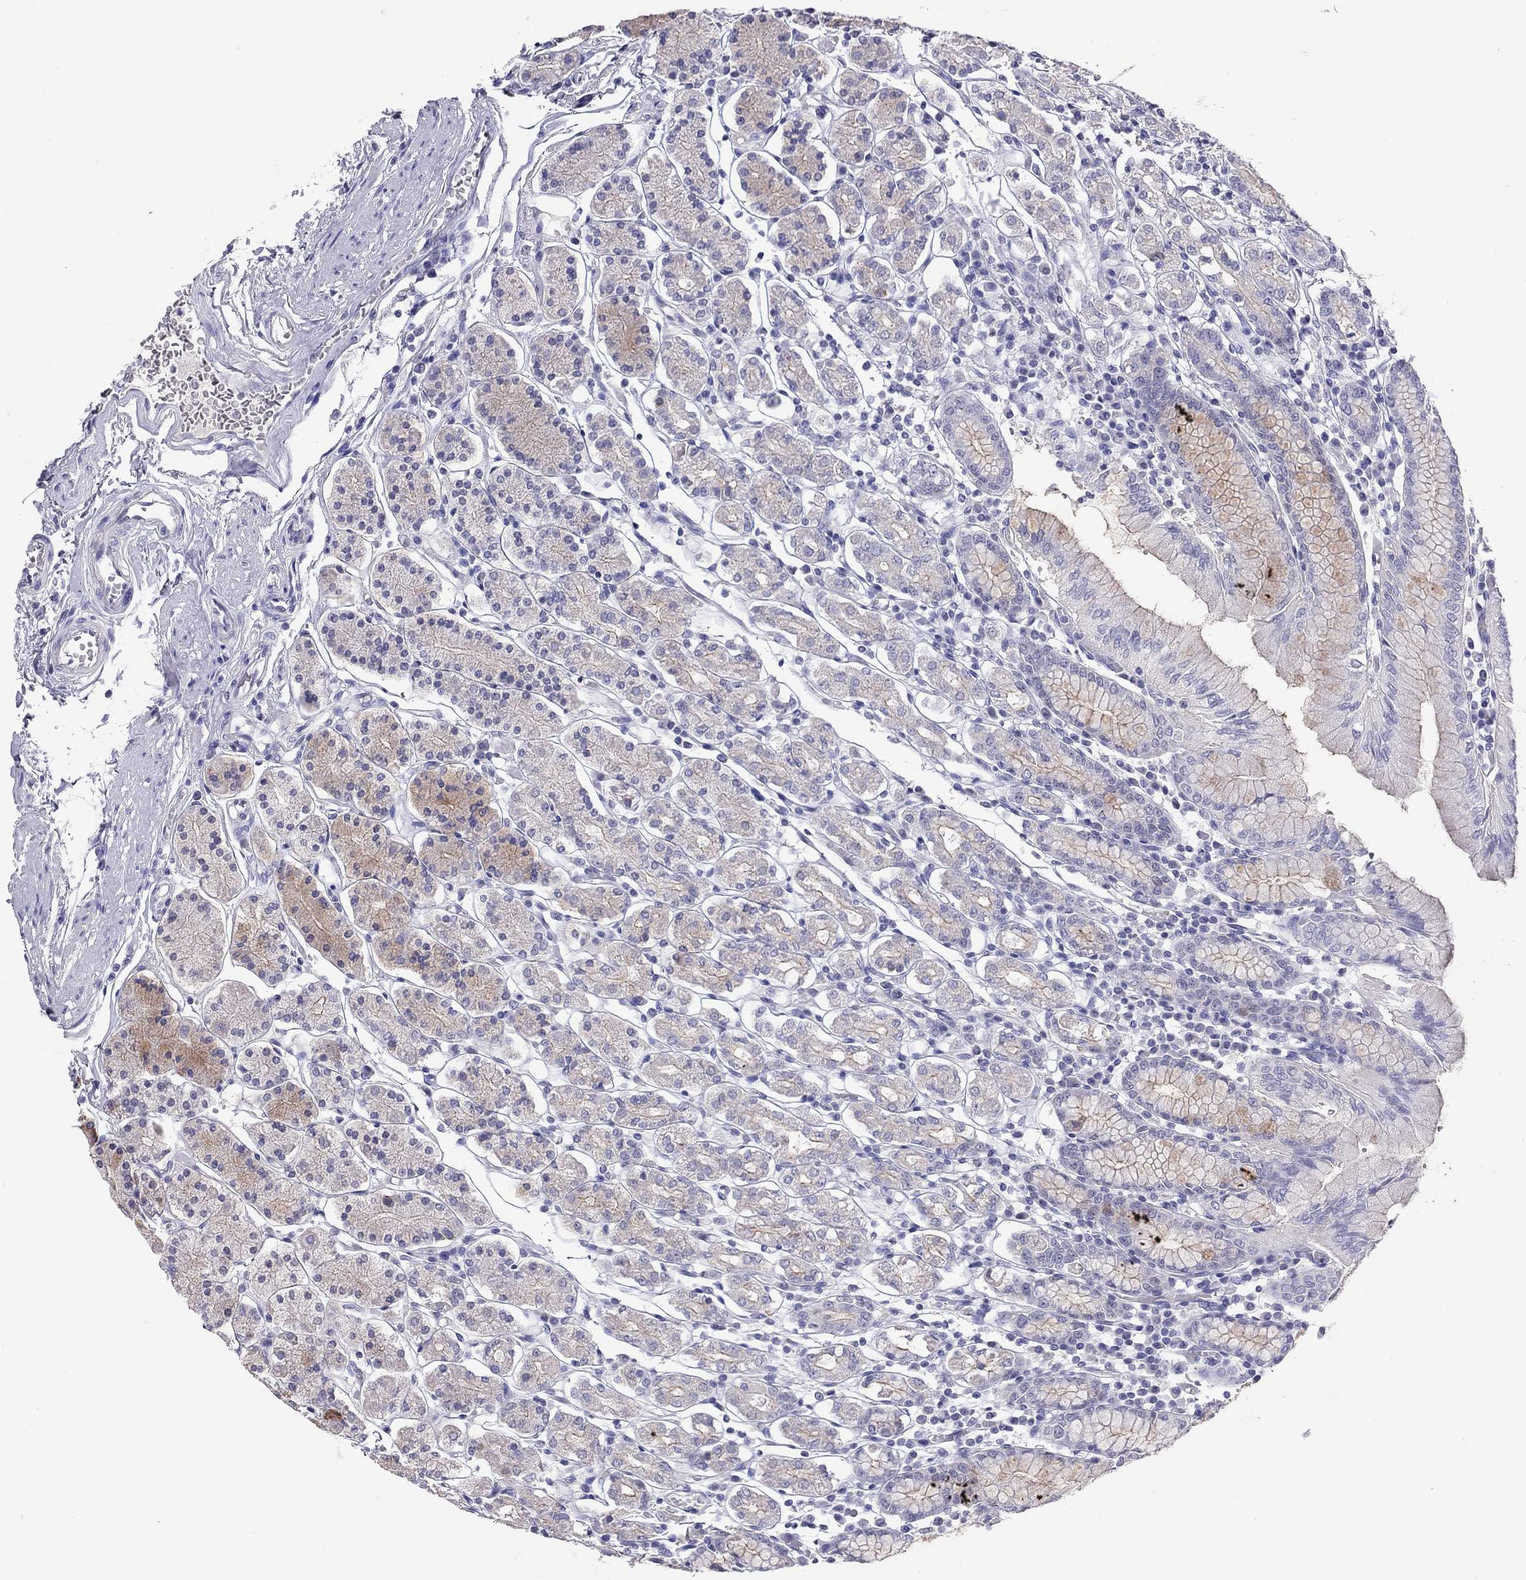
{"staining": {"intensity": "moderate", "quantity": "<25%", "location": "cytoplasmic/membranous"}, "tissue": "stomach", "cell_type": "Glandular cells", "image_type": "normal", "snomed": [{"axis": "morphology", "description": "Normal tissue, NOS"}, {"axis": "topography", "description": "Stomach, upper"}, {"axis": "topography", "description": "Stomach"}], "caption": "Protein staining exhibits moderate cytoplasmic/membranous expression in approximately <25% of glandular cells in normal stomach.", "gene": "JHY", "patient": {"sex": "male", "age": 62}}